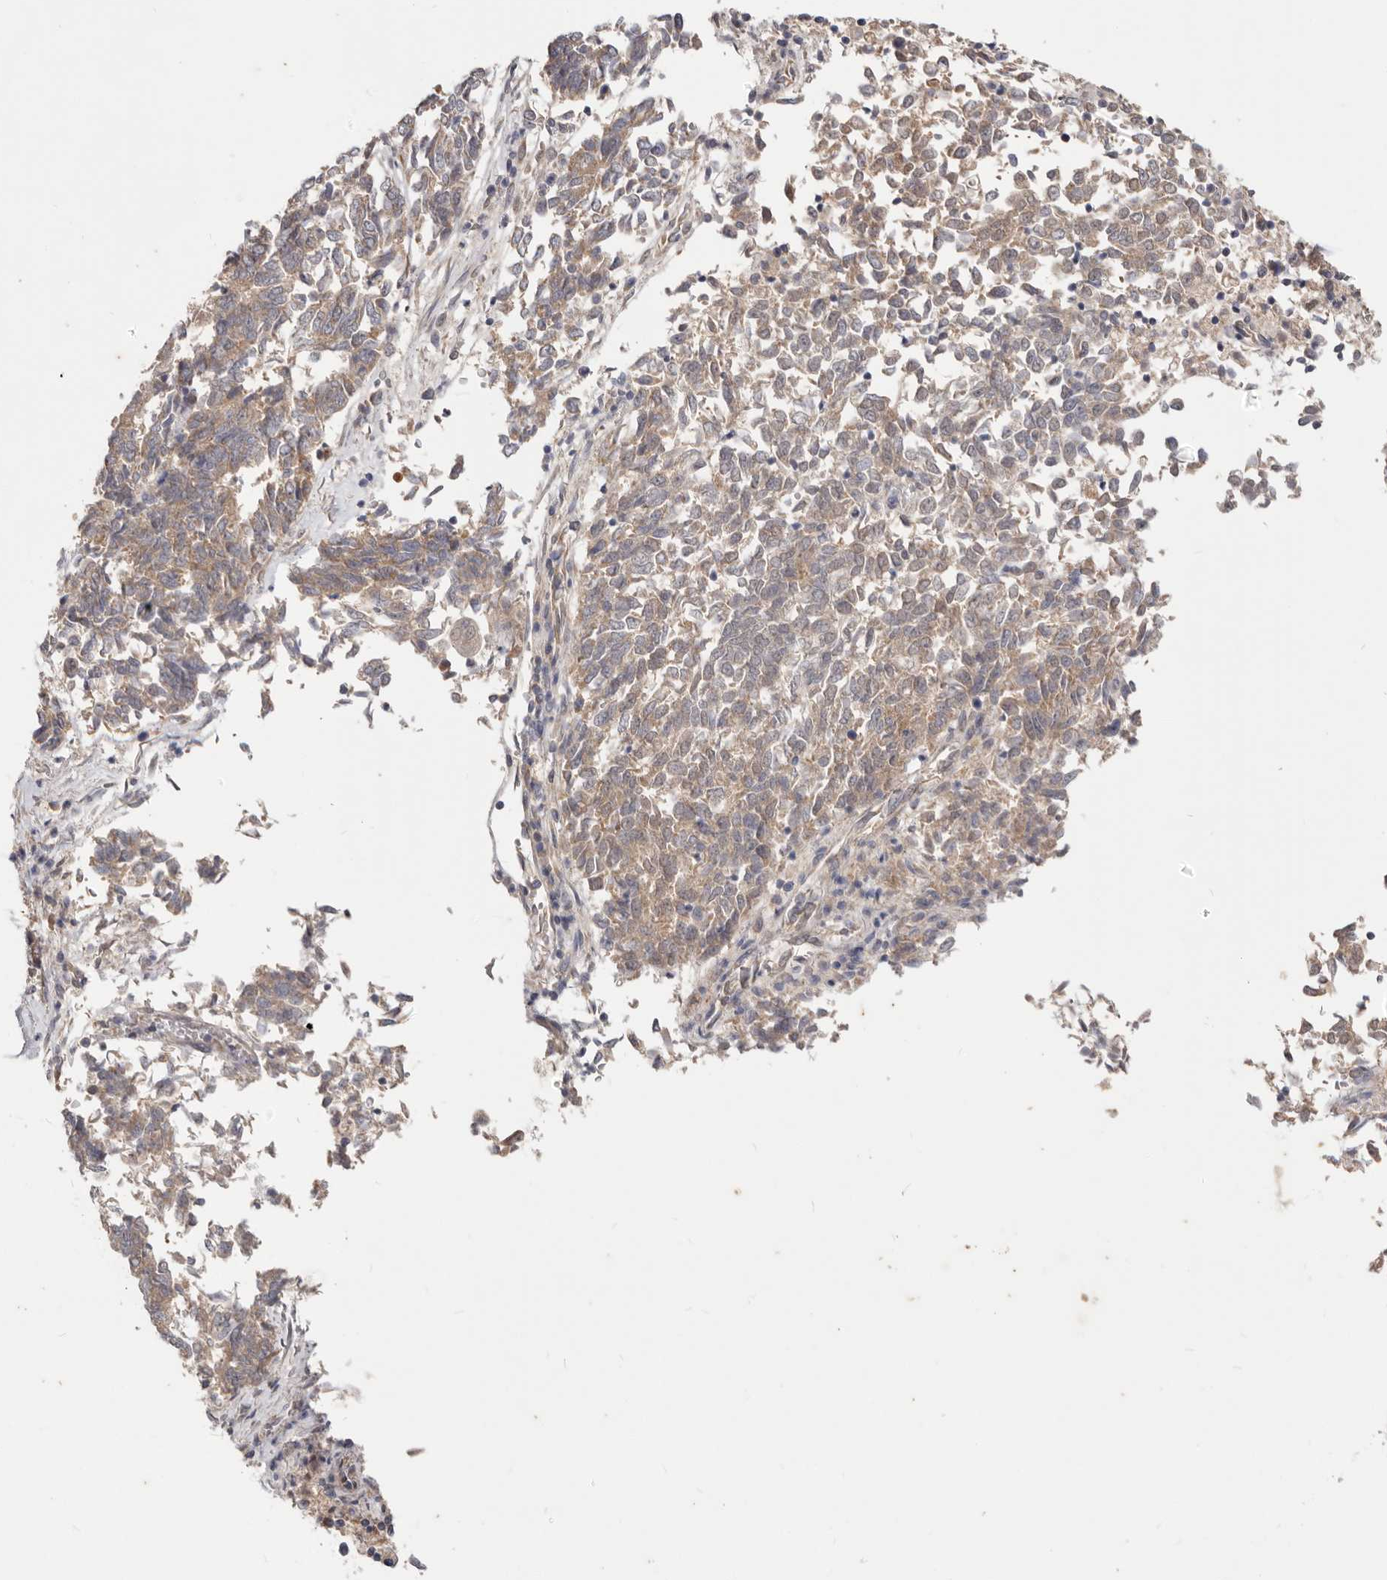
{"staining": {"intensity": "weak", "quantity": ">75%", "location": "cytoplasmic/membranous"}, "tissue": "endometrial cancer", "cell_type": "Tumor cells", "image_type": "cancer", "snomed": [{"axis": "morphology", "description": "Adenocarcinoma, NOS"}, {"axis": "topography", "description": "Endometrium"}], "caption": "IHC histopathology image of neoplastic tissue: human endometrial cancer (adenocarcinoma) stained using immunohistochemistry displays low levels of weak protein expression localized specifically in the cytoplasmic/membranous of tumor cells, appearing as a cytoplasmic/membranous brown color.", "gene": "WDR77", "patient": {"sex": "female", "age": 80}}